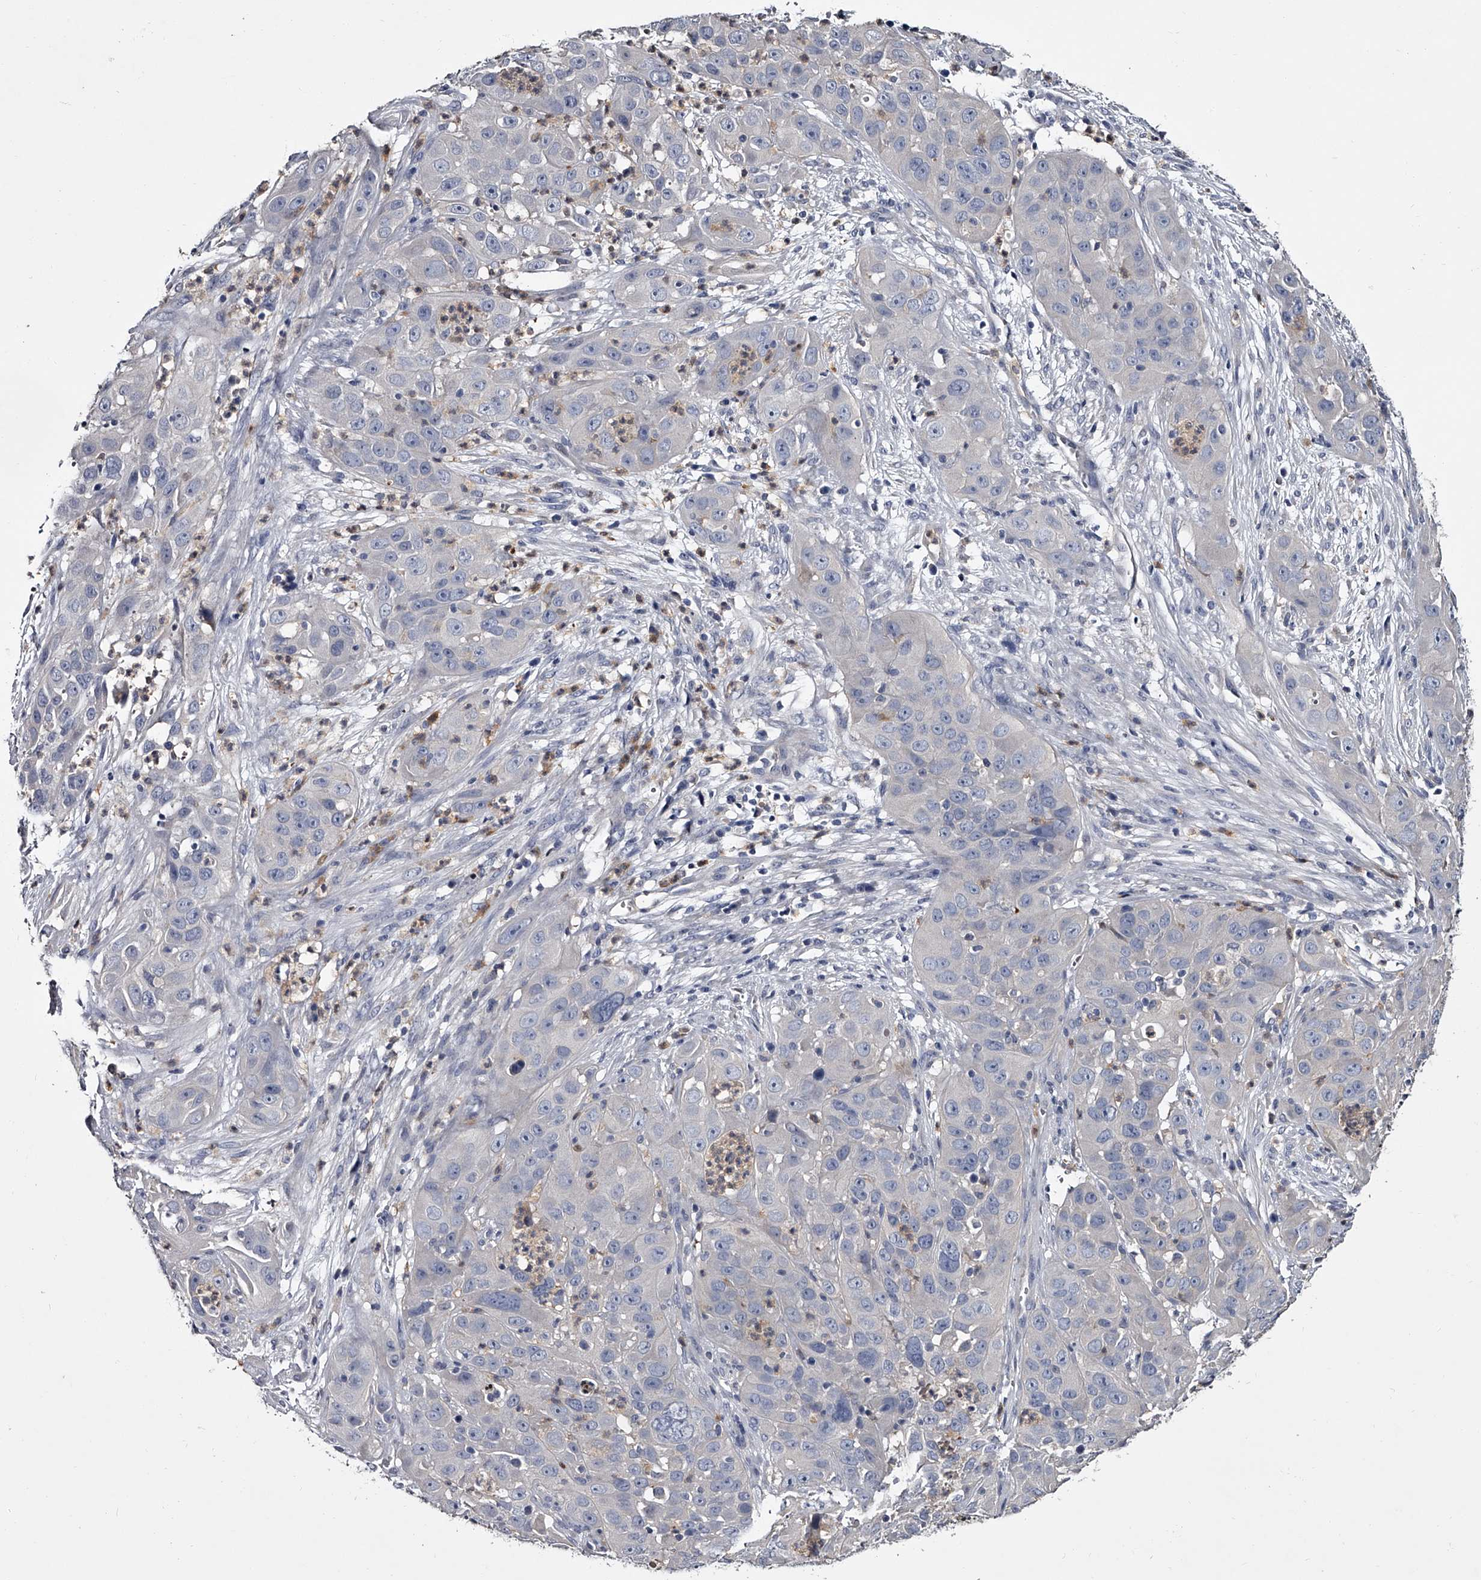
{"staining": {"intensity": "negative", "quantity": "none", "location": "none"}, "tissue": "cervical cancer", "cell_type": "Tumor cells", "image_type": "cancer", "snomed": [{"axis": "morphology", "description": "Squamous cell carcinoma, NOS"}, {"axis": "topography", "description": "Cervix"}], "caption": "This is an IHC micrograph of cervical cancer. There is no staining in tumor cells.", "gene": "GAPVD1", "patient": {"sex": "female", "age": 32}}